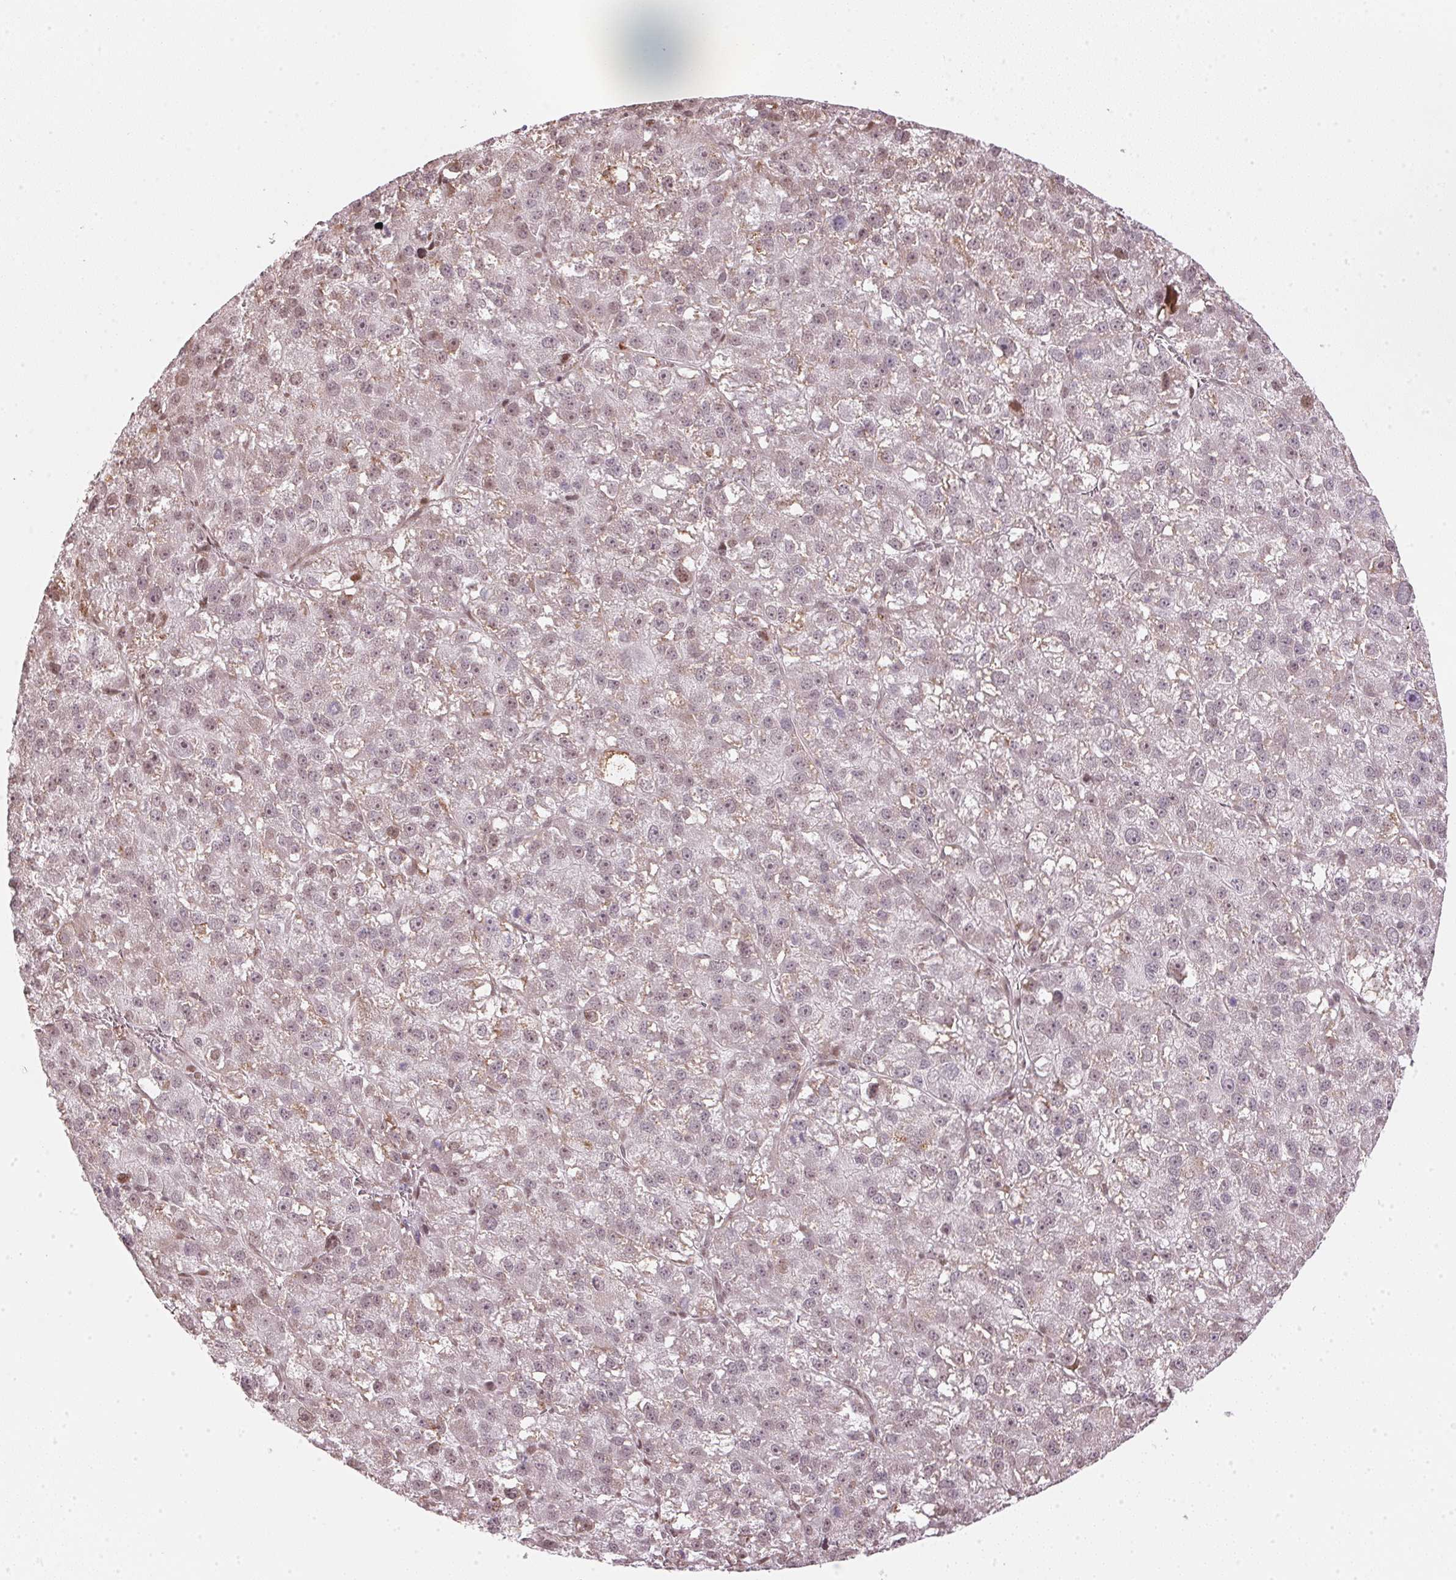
{"staining": {"intensity": "weak", "quantity": "25%-75%", "location": "nuclear"}, "tissue": "liver cancer", "cell_type": "Tumor cells", "image_type": "cancer", "snomed": [{"axis": "morphology", "description": "Carcinoma, Hepatocellular, NOS"}, {"axis": "topography", "description": "Liver"}], "caption": "Liver cancer (hepatocellular carcinoma) was stained to show a protein in brown. There is low levels of weak nuclear staining in approximately 25%-75% of tumor cells. (IHC, brightfield microscopy, high magnification).", "gene": "KAT6A", "patient": {"sex": "female", "age": 70}}